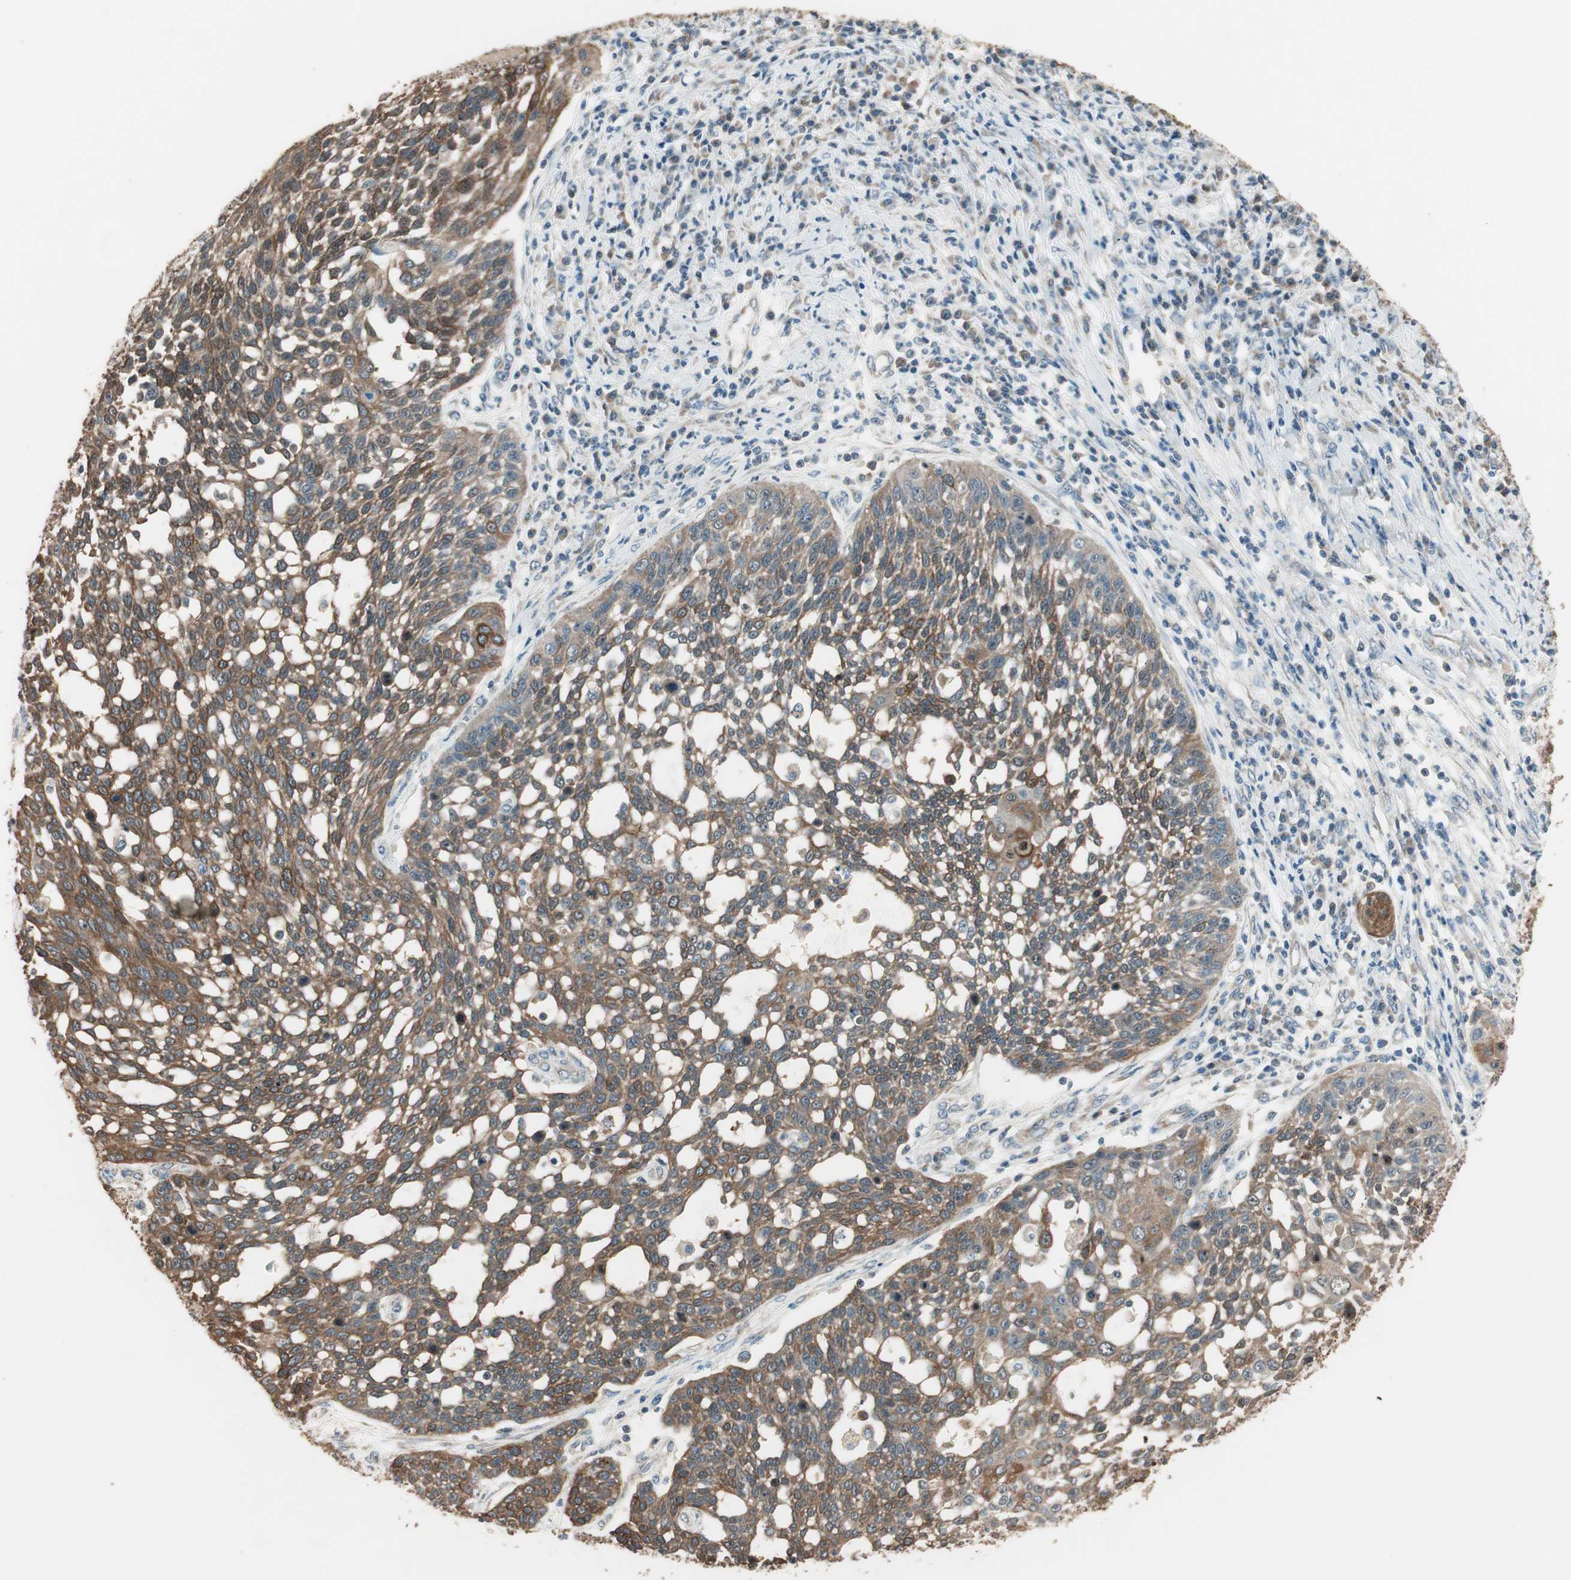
{"staining": {"intensity": "moderate", "quantity": ">75%", "location": "cytoplasmic/membranous"}, "tissue": "cervical cancer", "cell_type": "Tumor cells", "image_type": "cancer", "snomed": [{"axis": "morphology", "description": "Squamous cell carcinoma, NOS"}, {"axis": "topography", "description": "Cervix"}], "caption": "Human cervical squamous cell carcinoma stained with a protein marker demonstrates moderate staining in tumor cells.", "gene": "TRIM21", "patient": {"sex": "female", "age": 34}}